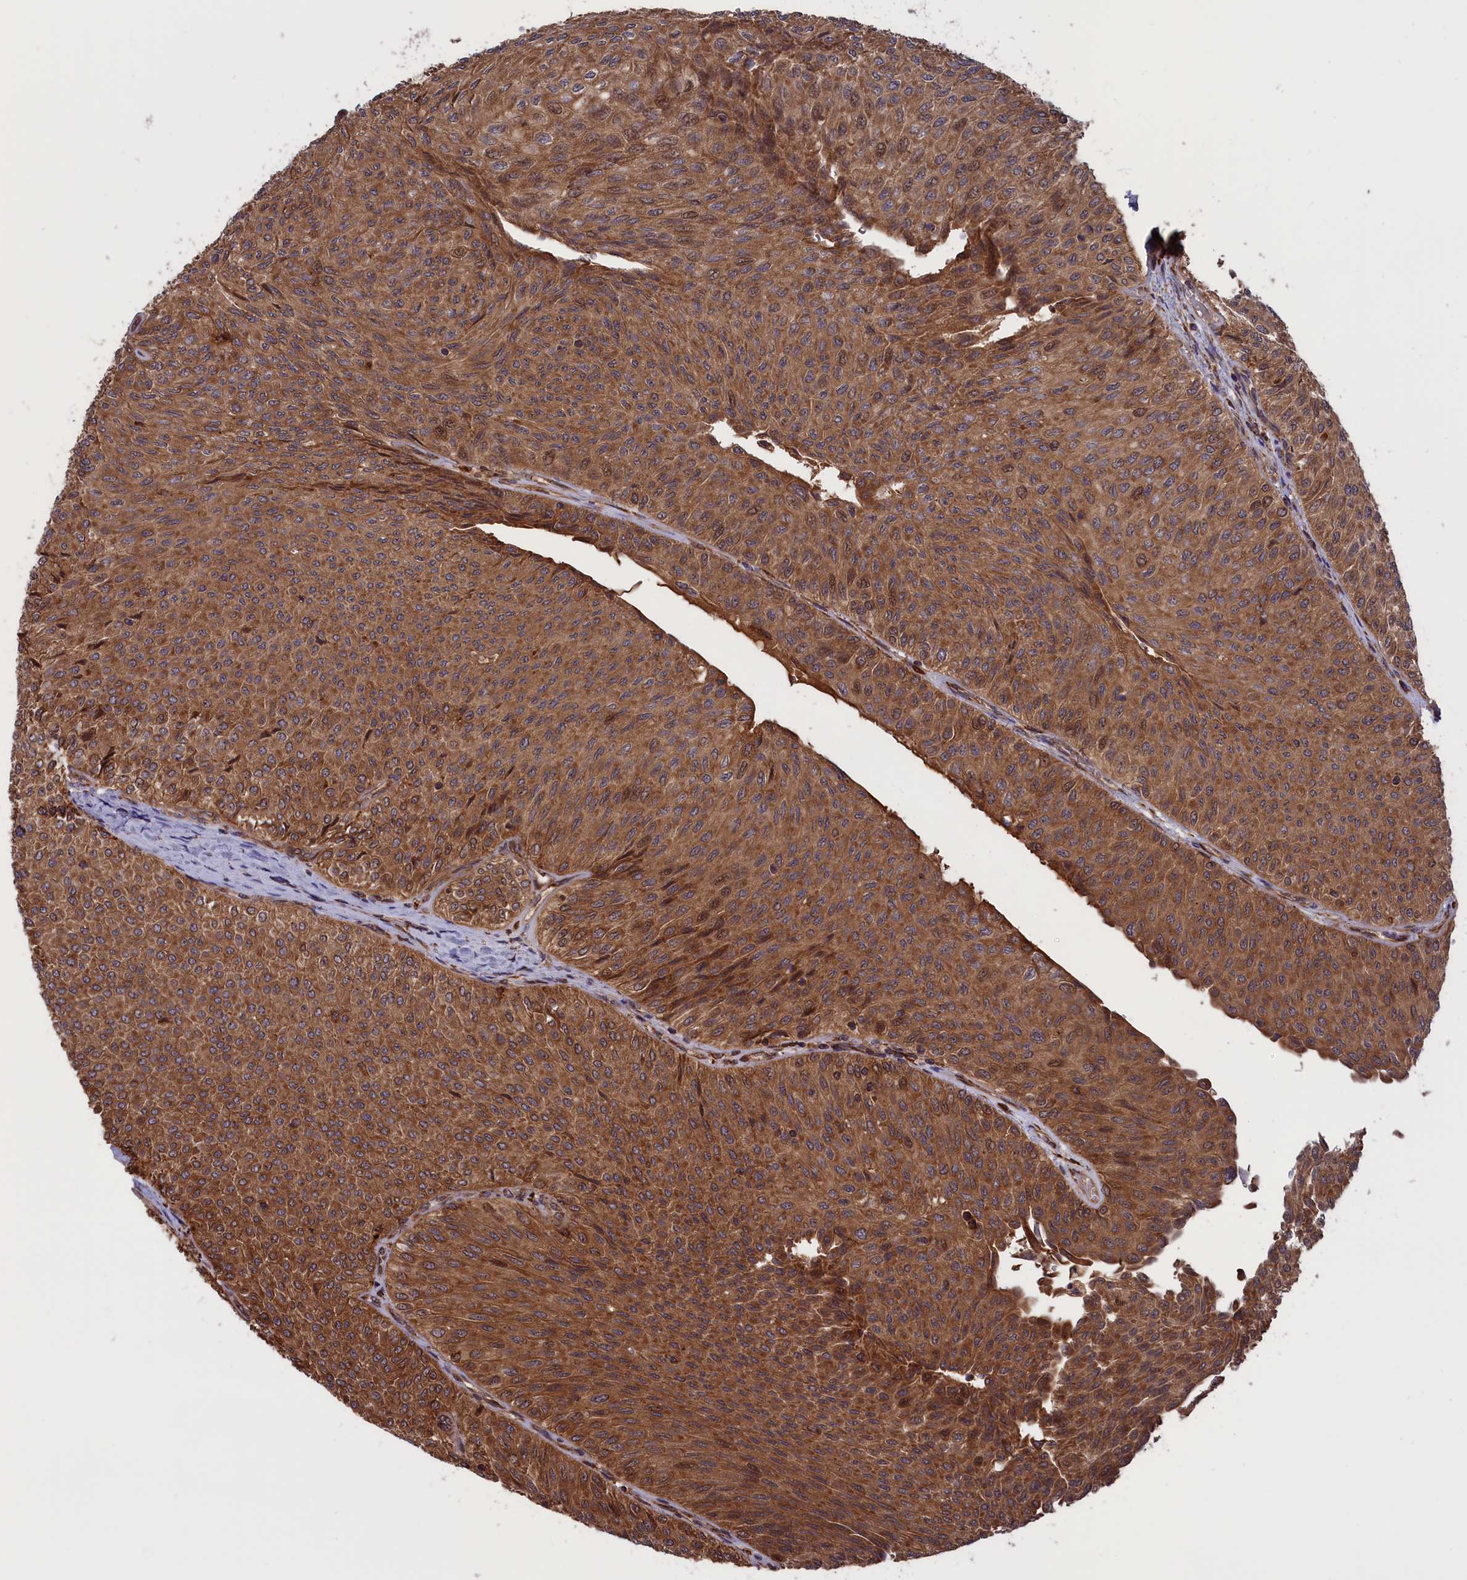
{"staining": {"intensity": "moderate", "quantity": ">75%", "location": "cytoplasmic/membranous"}, "tissue": "urothelial cancer", "cell_type": "Tumor cells", "image_type": "cancer", "snomed": [{"axis": "morphology", "description": "Urothelial carcinoma, Low grade"}, {"axis": "topography", "description": "Urinary bladder"}], "caption": "An image showing moderate cytoplasmic/membranous expression in approximately >75% of tumor cells in low-grade urothelial carcinoma, as visualized by brown immunohistochemical staining.", "gene": "PLA2G4C", "patient": {"sex": "male", "age": 78}}